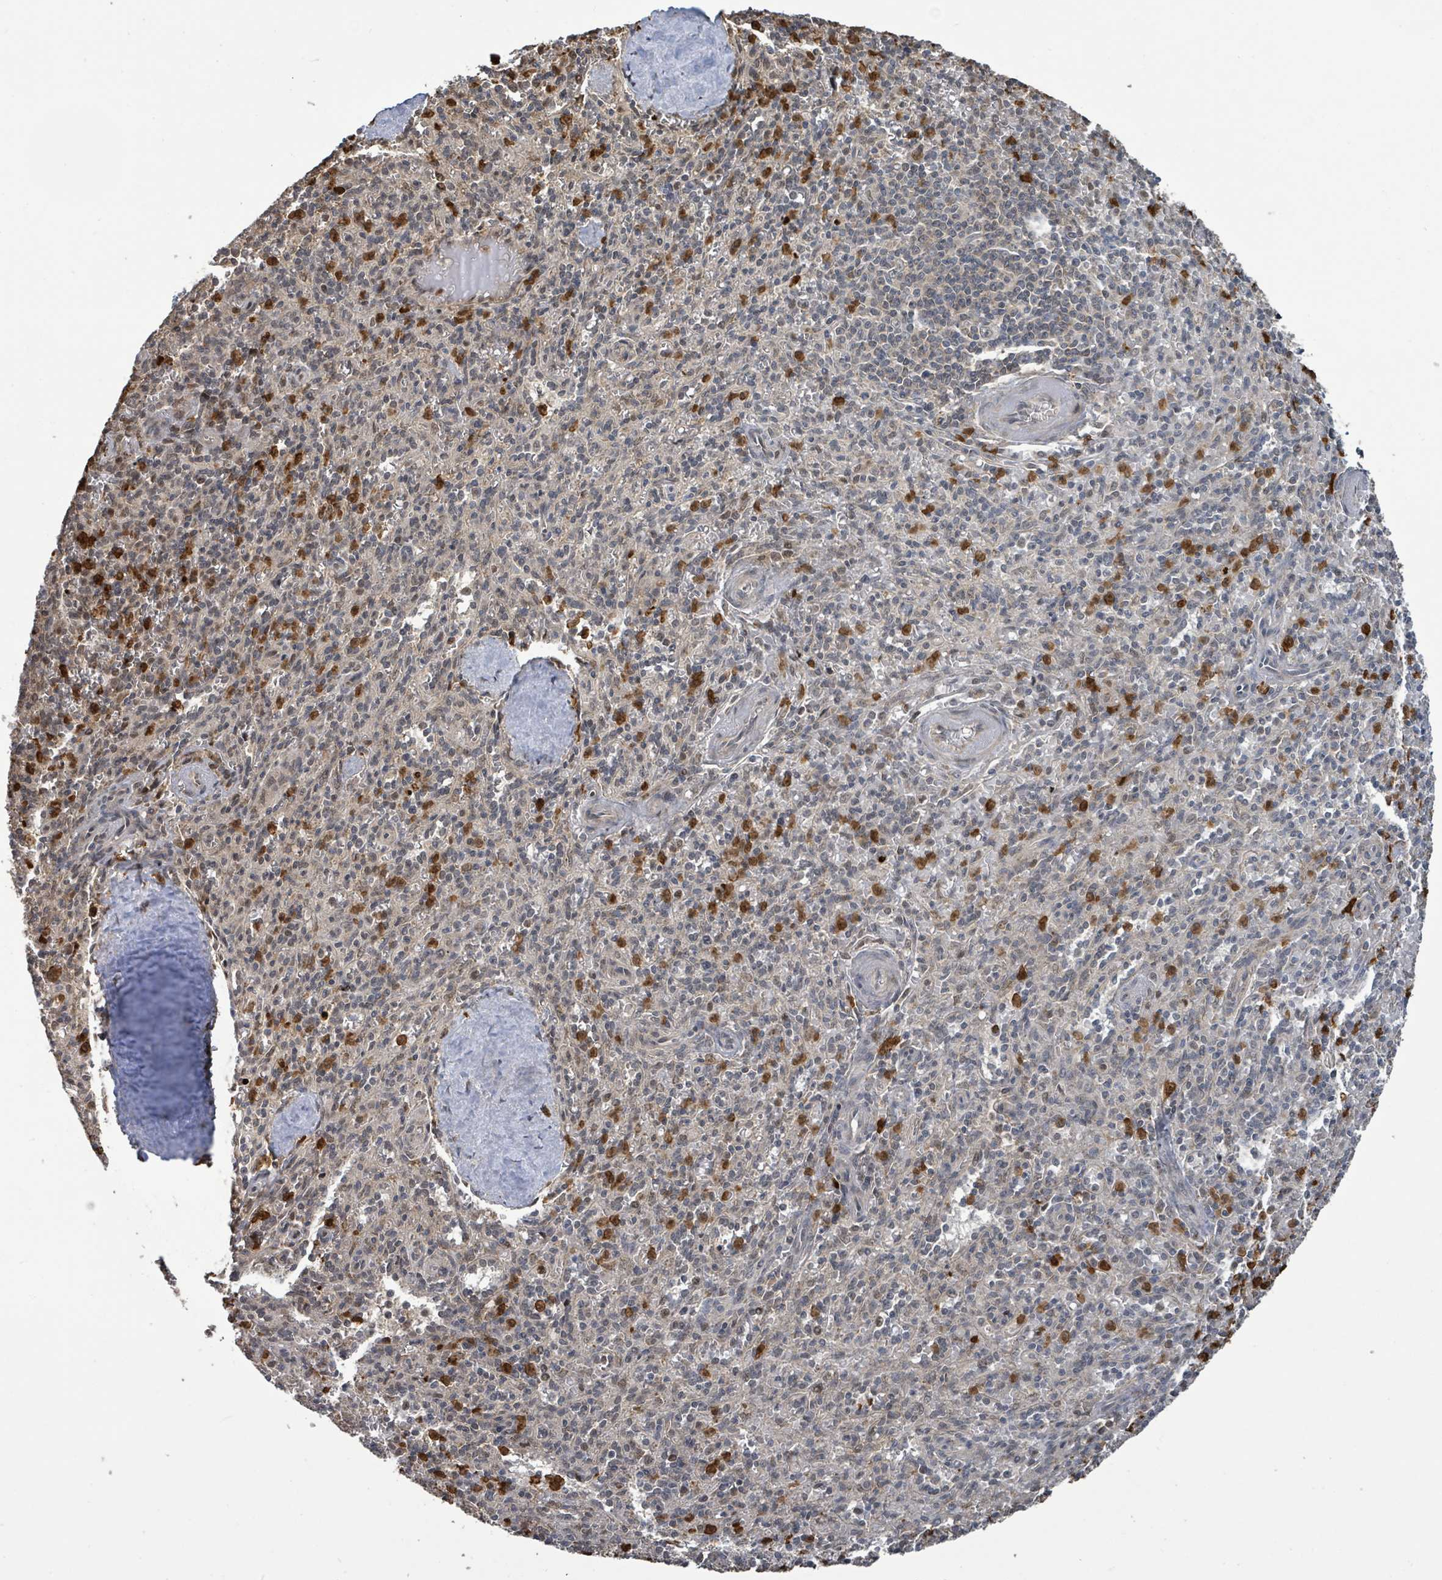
{"staining": {"intensity": "strong", "quantity": "<25%", "location": "cytoplasmic/membranous,nuclear"}, "tissue": "spleen", "cell_type": "Cells in red pulp", "image_type": "normal", "snomed": [{"axis": "morphology", "description": "Normal tissue, NOS"}, {"axis": "topography", "description": "Spleen"}], "caption": "A high-resolution image shows IHC staining of unremarkable spleen, which demonstrates strong cytoplasmic/membranous,nuclear expression in about <25% of cells in red pulp. (DAB (3,3'-diaminobenzidine) IHC with brightfield microscopy, high magnification).", "gene": "COQ6", "patient": {"sex": "female", "age": 70}}